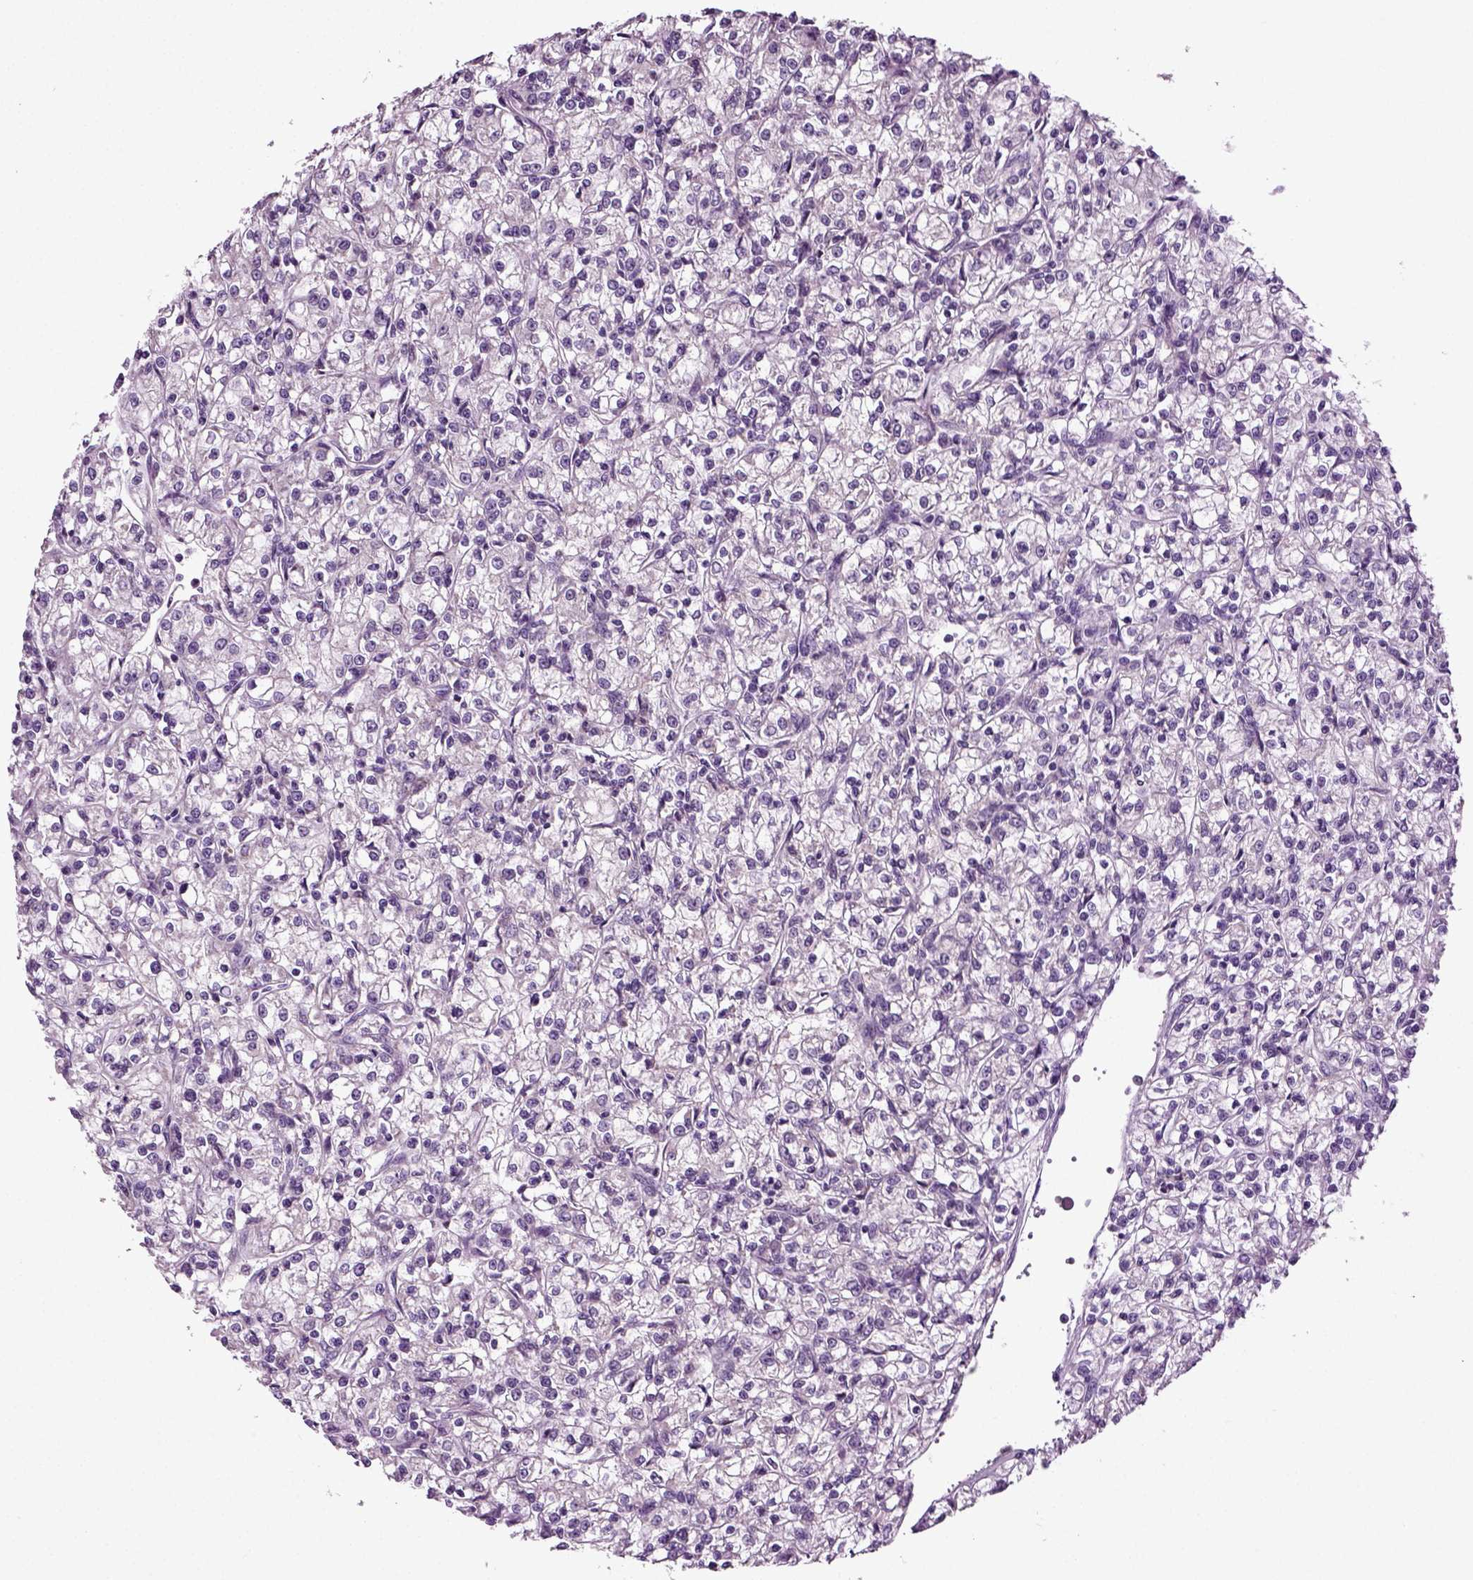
{"staining": {"intensity": "negative", "quantity": "none", "location": "none"}, "tissue": "renal cancer", "cell_type": "Tumor cells", "image_type": "cancer", "snomed": [{"axis": "morphology", "description": "Adenocarcinoma, NOS"}, {"axis": "topography", "description": "Kidney"}], "caption": "There is no significant staining in tumor cells of renal adenocarcinoma.", "gene": "SPATA17", "patient": {"sex": "female", "age": 59}}